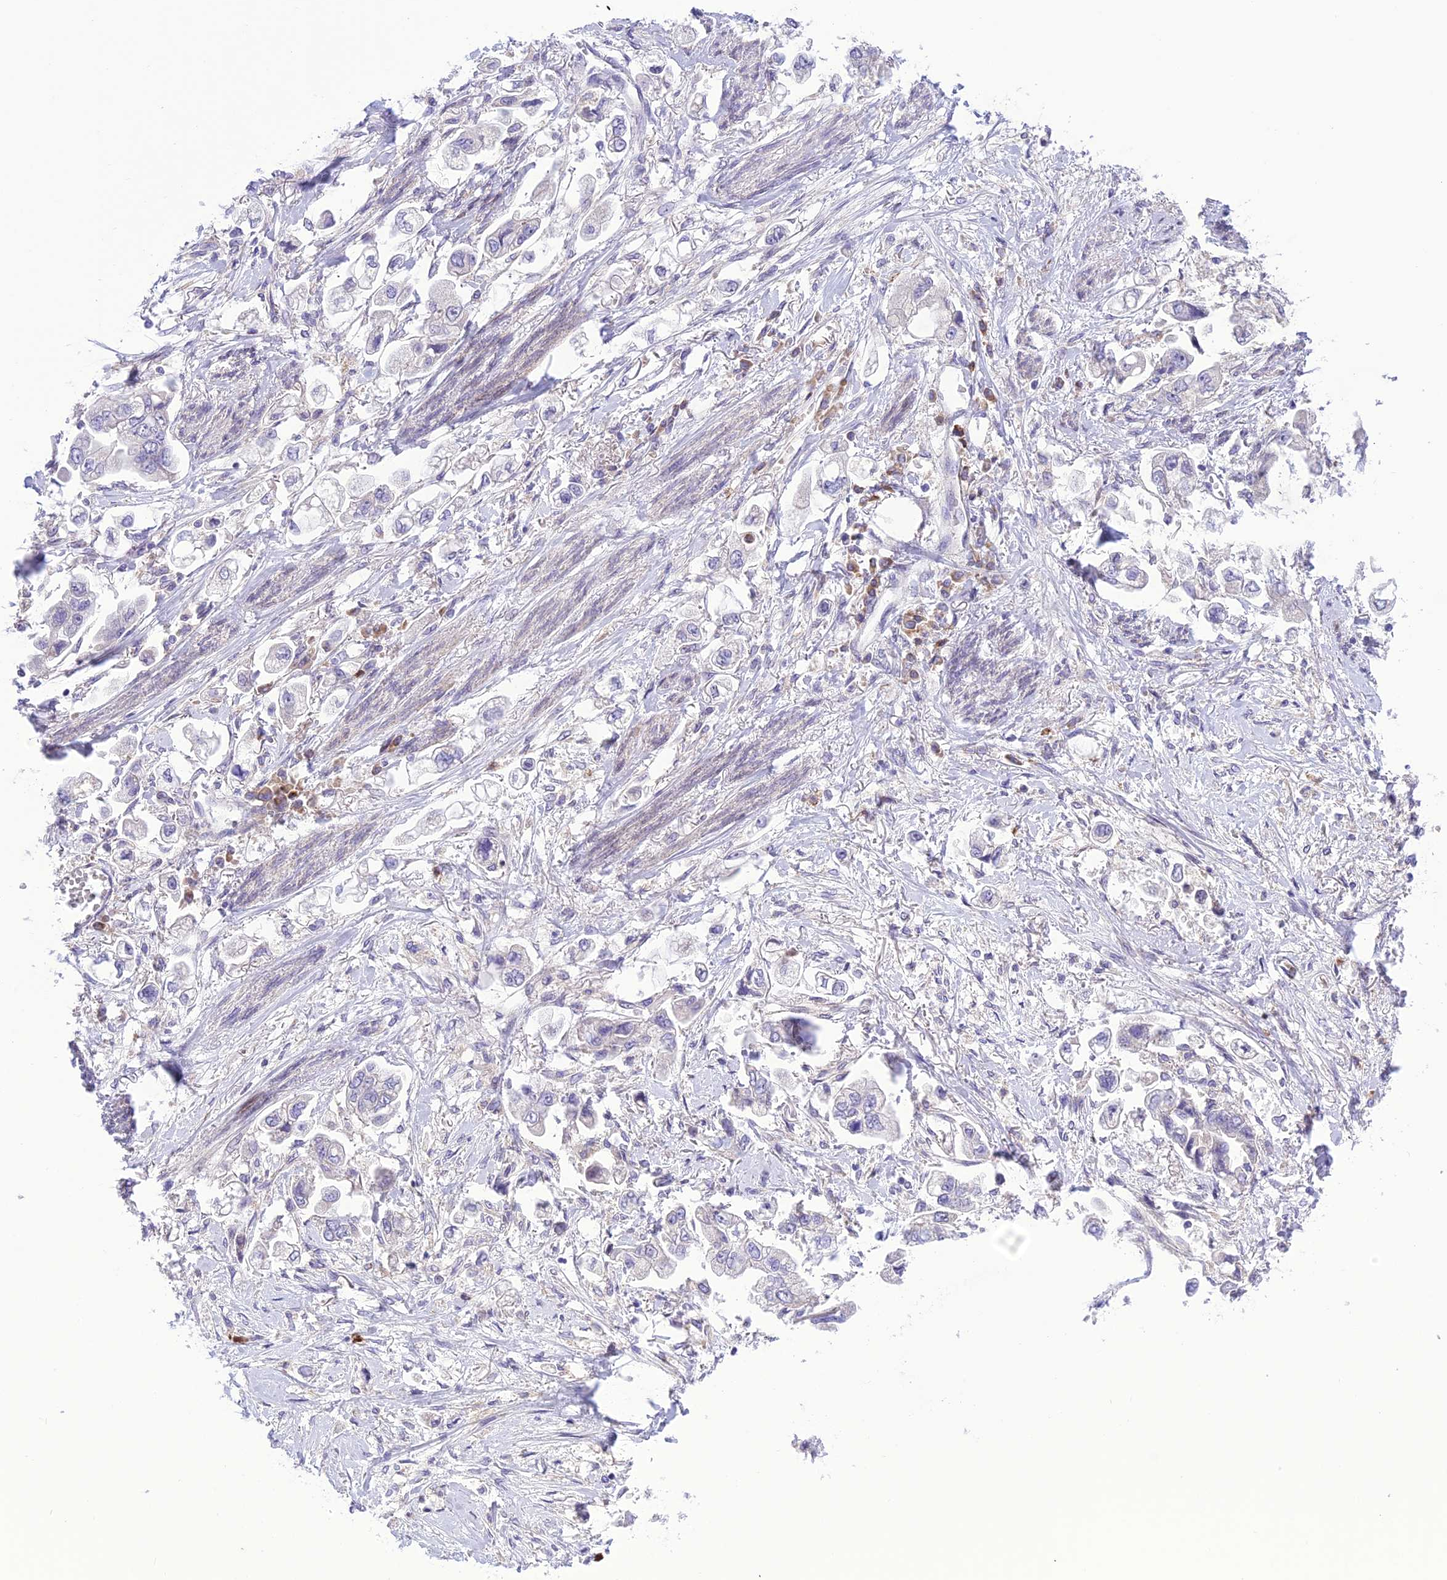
{"staining": {"intensity": "negative", "quantity": "none", "location": "none"}, "tissue": "stomach cancer", "cell_type": "Tumor cells", "image_type": "cancer", "snomed": [{"axis": "morphology", "description": "Adenocarcinoma, NOS"}, {"axis": "topography", "description": "Stomach"}], "caption": "Immunohistochemistry photomicrograph of neoplastic tissue: stomach adenocarcinoma stained with DAB exhibits no significant protein staining in tumor cells. The staining was performed using DAB (3,3'-diaminobenzidine) to visualize the protein expression in brown, while the nuclei were stained in blue with hematoxylin (Magnification: 20x).", "gene": "JMY", "patient": {"sex": "male", "age": 62}}